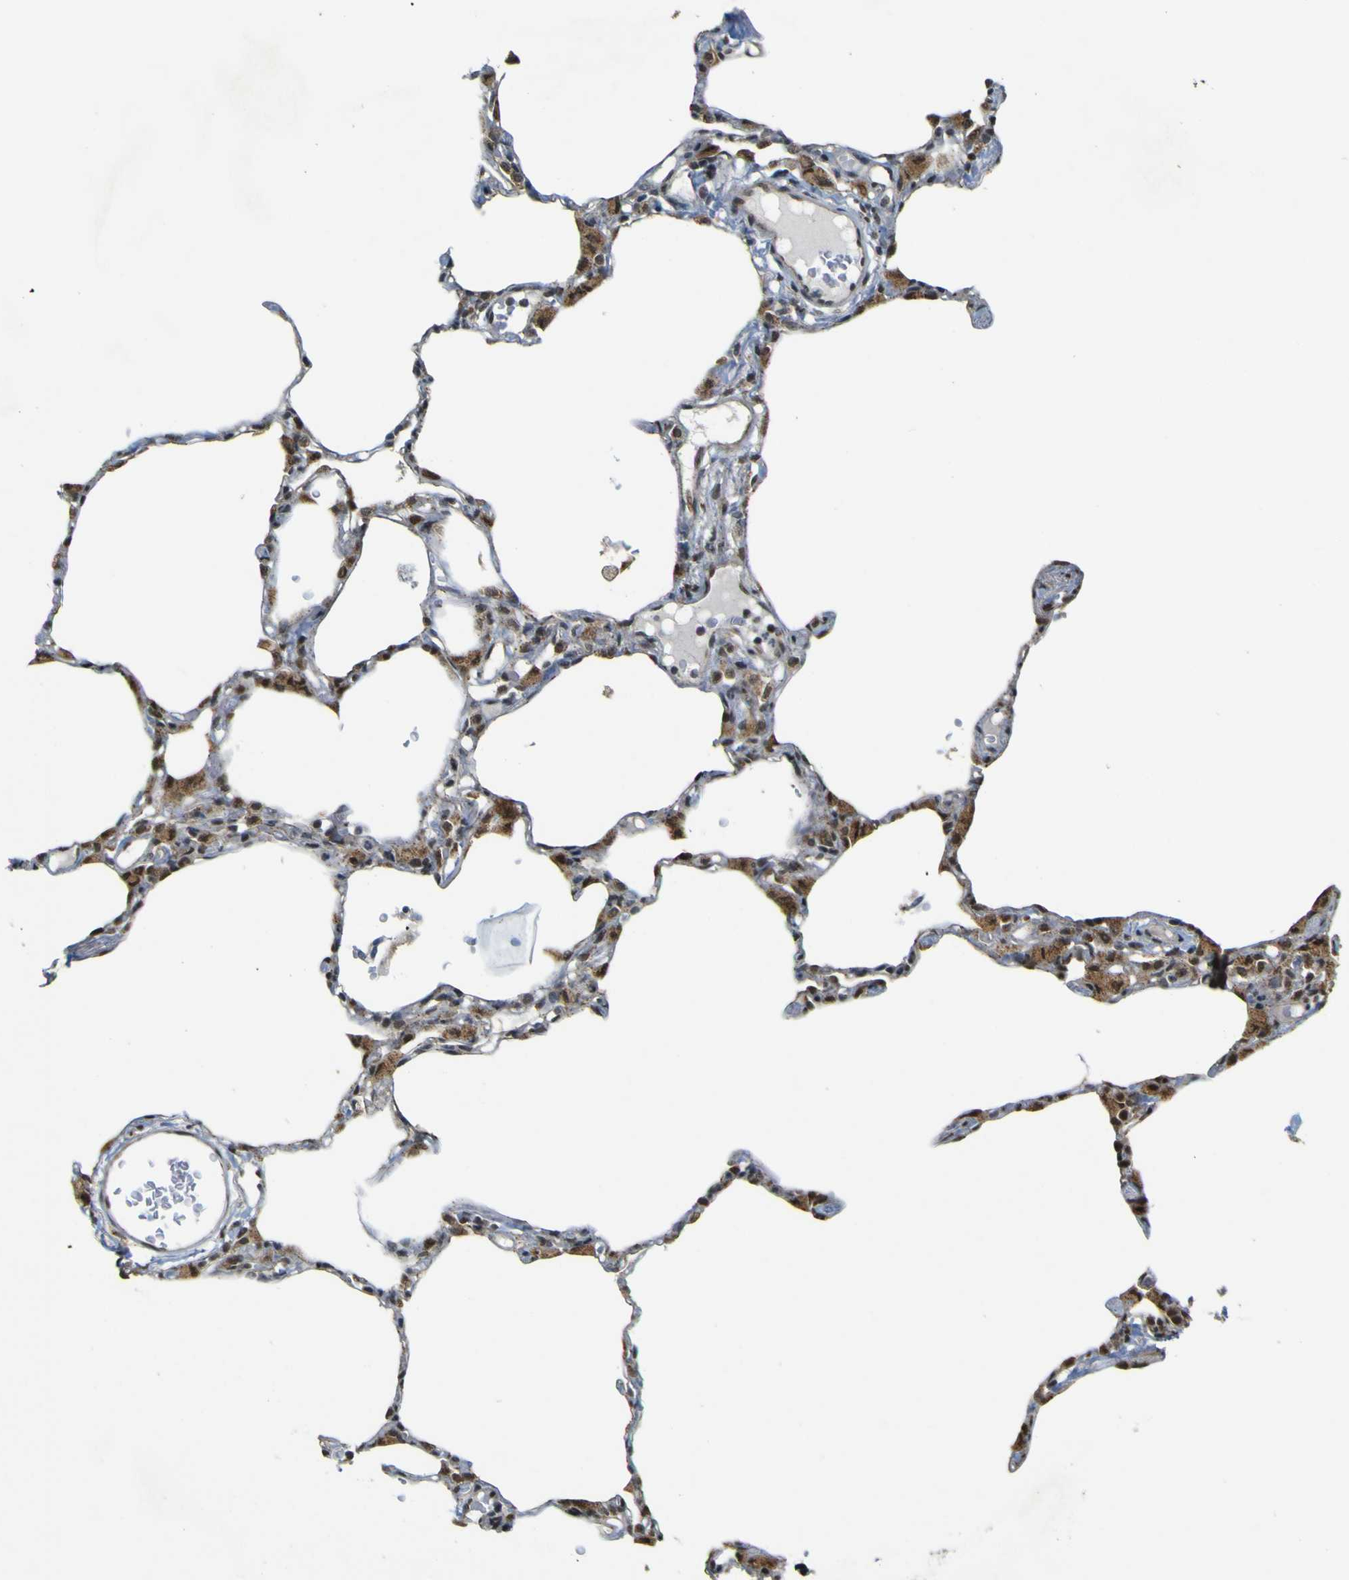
{"staining": {"intensity": "moderate", "quantity": "25%-75%", "location": "cytoplasmic/membranous"}, "tissue": "lung", "cell_type": "Alveolar cells", "image_type": "normal", "snomed": [{"axis": "morphology", "description": "Normal tissue, NOS"}, {"axis": "topography", "description": "Lung"}], "caption": "This image displays unremarkable lung stained with immunohistochemistry to label a protein in brown. The cytoplasmic/membranous of alveolar cells show moderate positivity for the protein. Nuclei are counter-stained blue.", "gene": "ACBD5", "patient": {"sex": "female", "age": 49}}